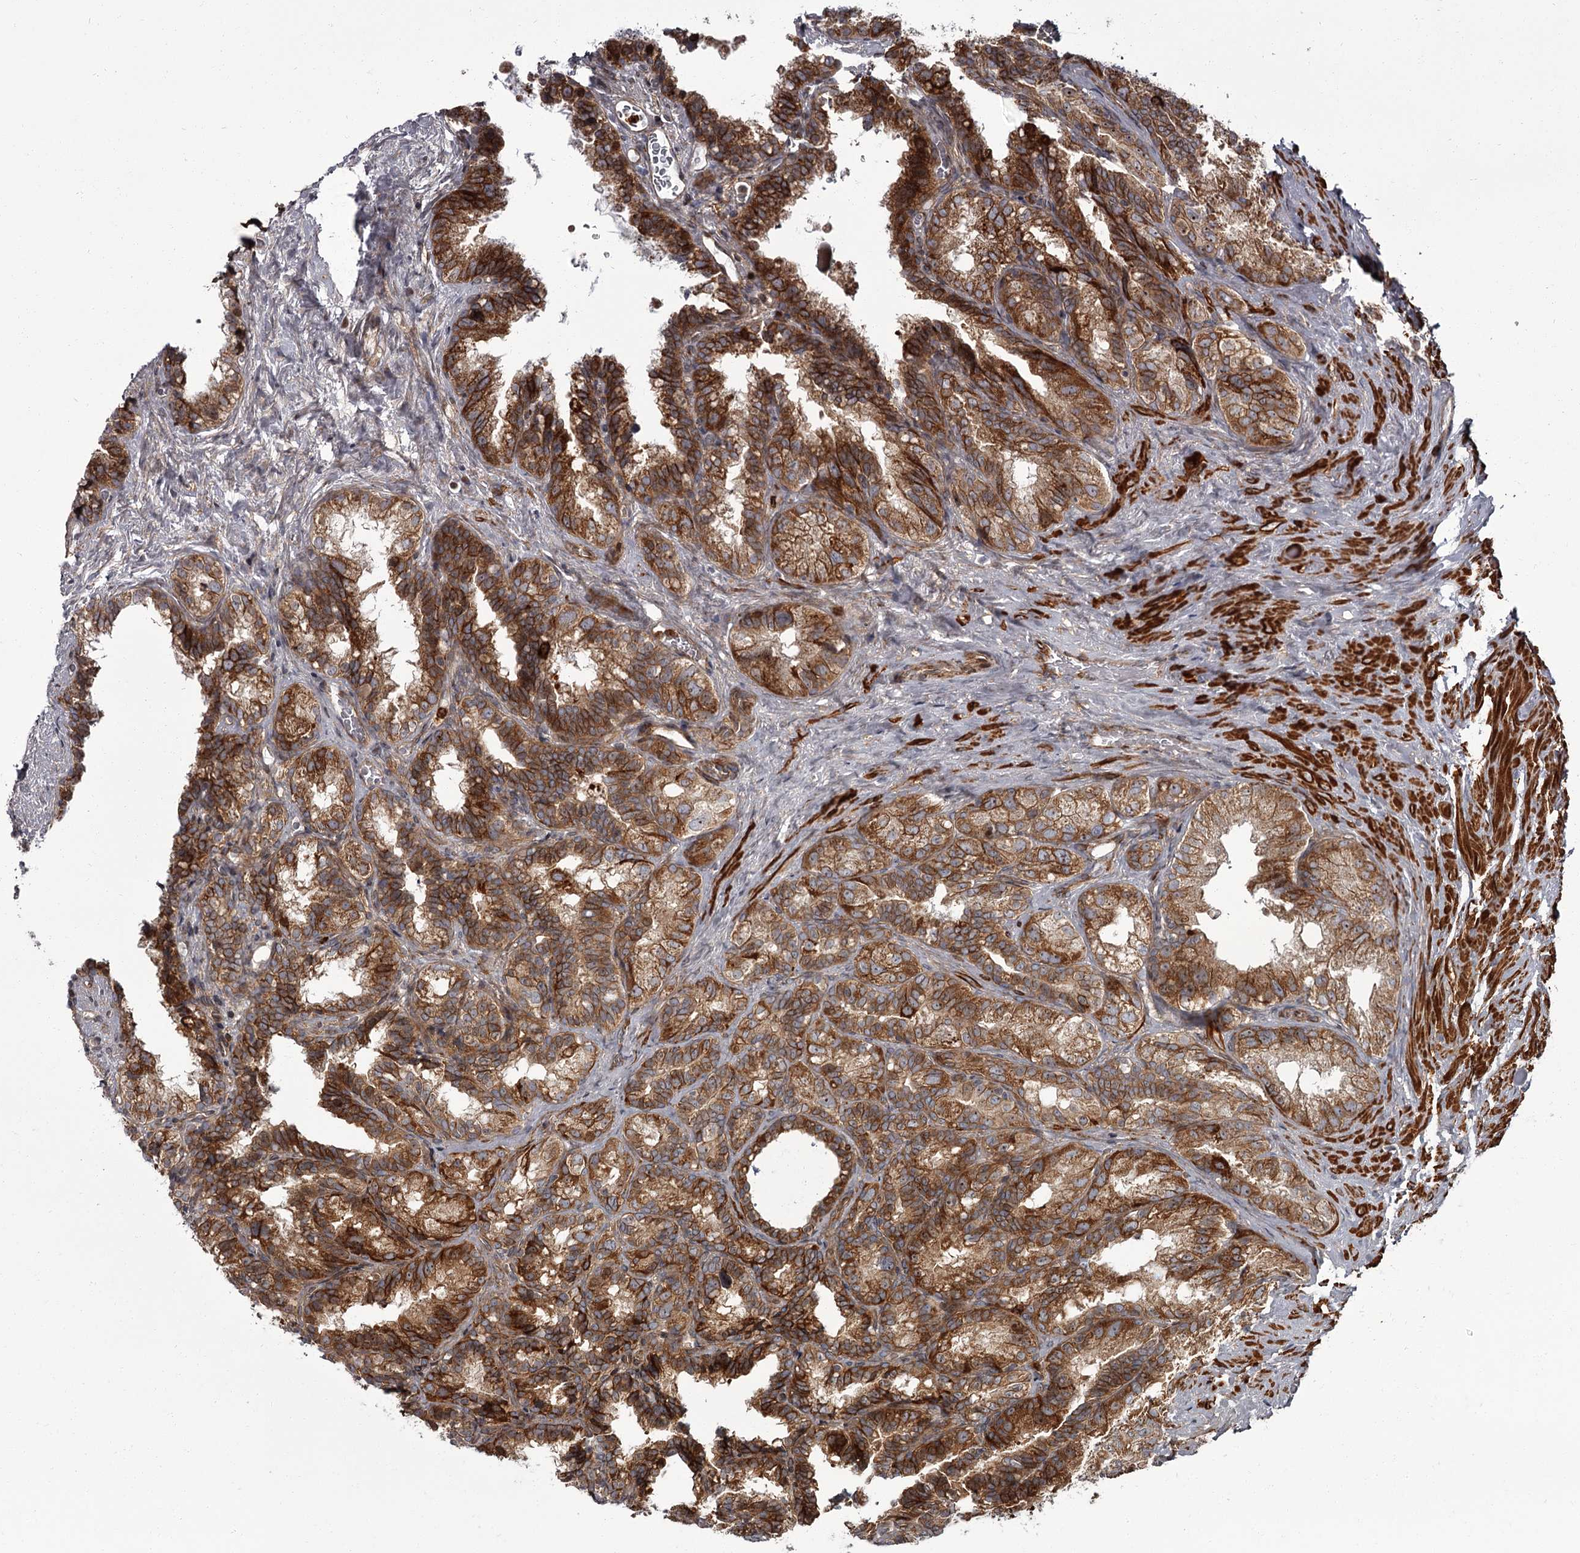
{"staining": {"intensity": "strong", "quantity": ">75%", "location": "cytoplasmic/membranous"}, "tissue": "seminal vesicle", "cell_type": "Glandular cells", "image_type": "normal", "snomed": [{"axis": "morphology", "description": "Normal tissue, NOS"}, {"axis": "topography", "description": "Seminal veicle"}], "caption": "Brown immunohistochemical staining in unremarkable seminal vesicle exhibits strong cytoplasmic/membranous positivity in approximately >75% of glandular cells.", "gene": "THAP9", "patient": {"sex": "male", "age": 60}}